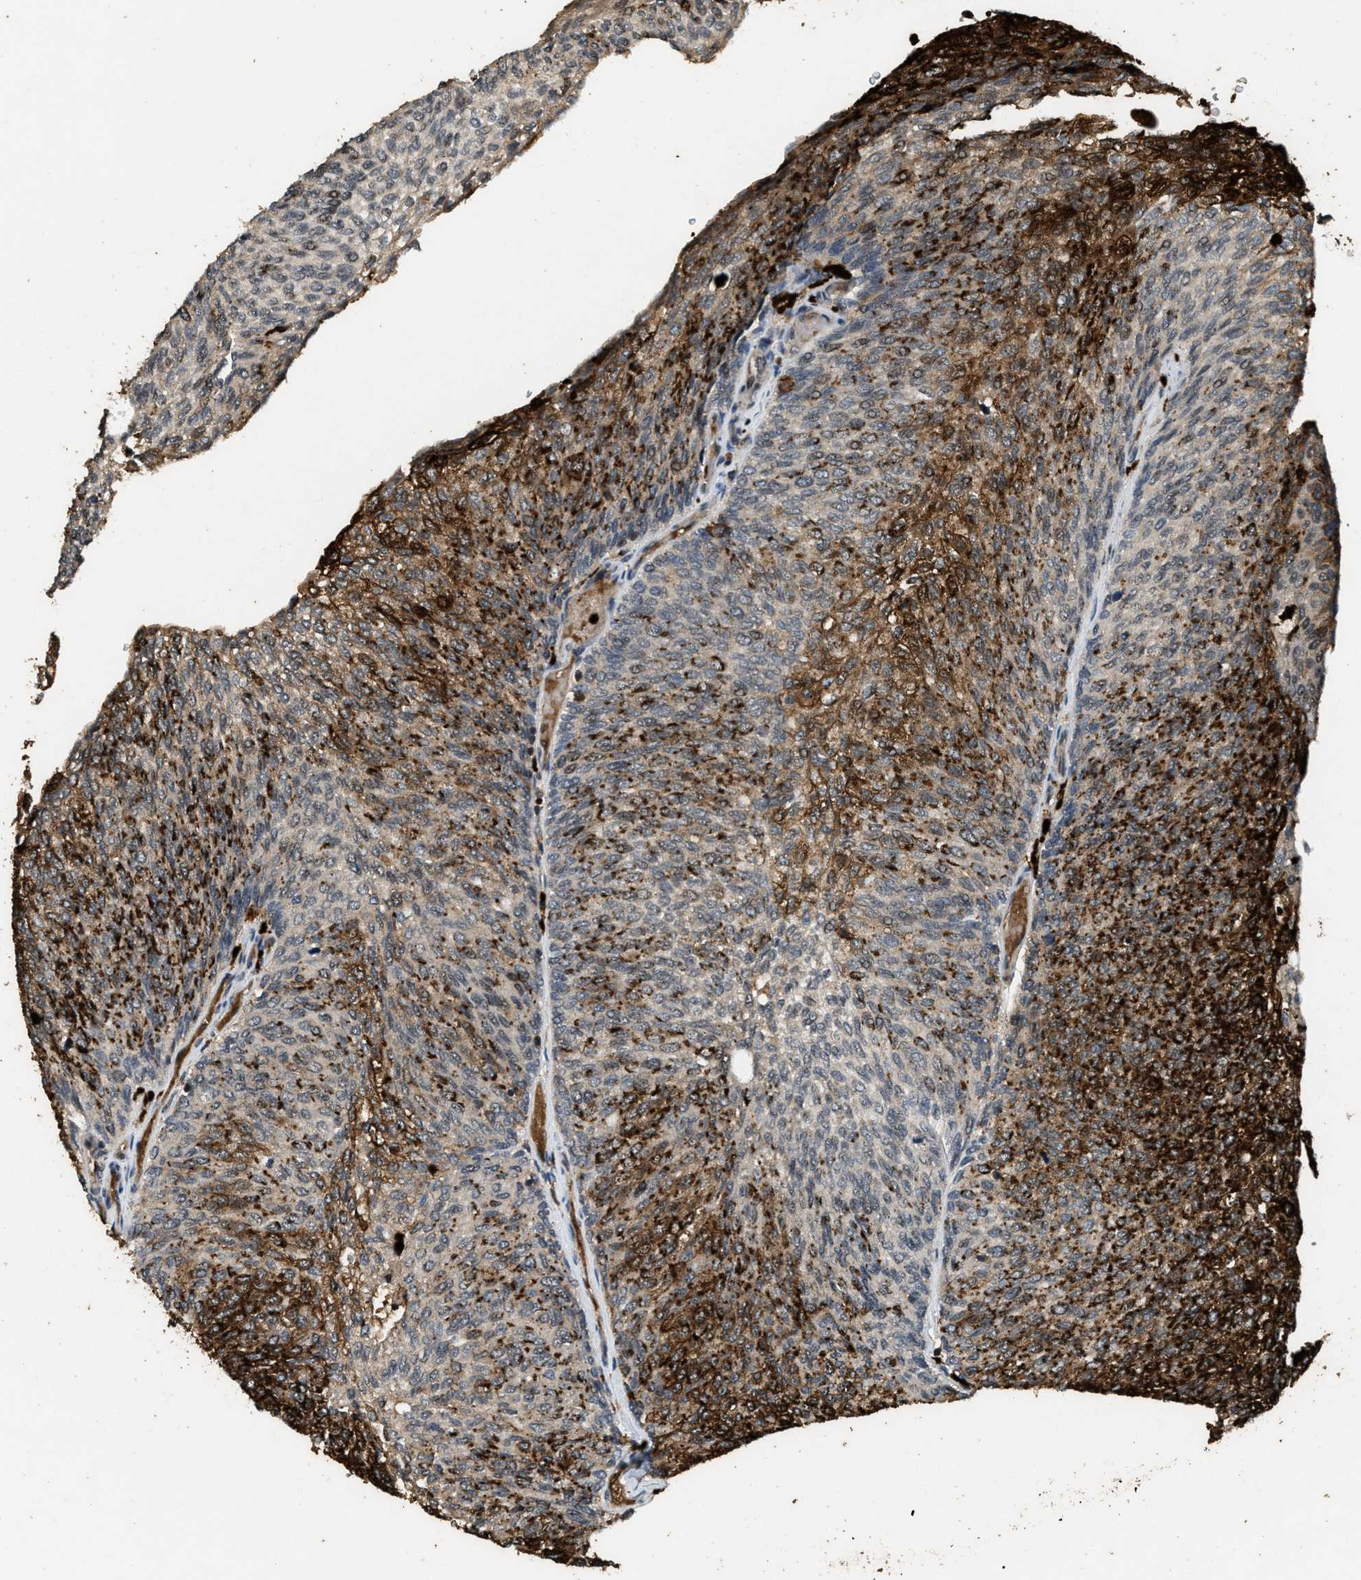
{"staining": {"intensity": "strong", "quantity": ">75%", "location": "cytoplasmic/membranous"}, "tissue": "urothelial cancer", "cell_type": "Tumor cells", "image_type": "cancer", "snomed": [{"axis": "morphology", "description": "Urothelial carcinoma, Low grade"}, {"axis": "topography", "description": "Urinary bladder"}], "caption": "A brown stain highlights strong cytoplasmic/membranous positivity of a protein in low-grade urothelial carcinoma tumor cells.", "gene": "RNF141", "patient": {"sex": "female", "age": 79}}